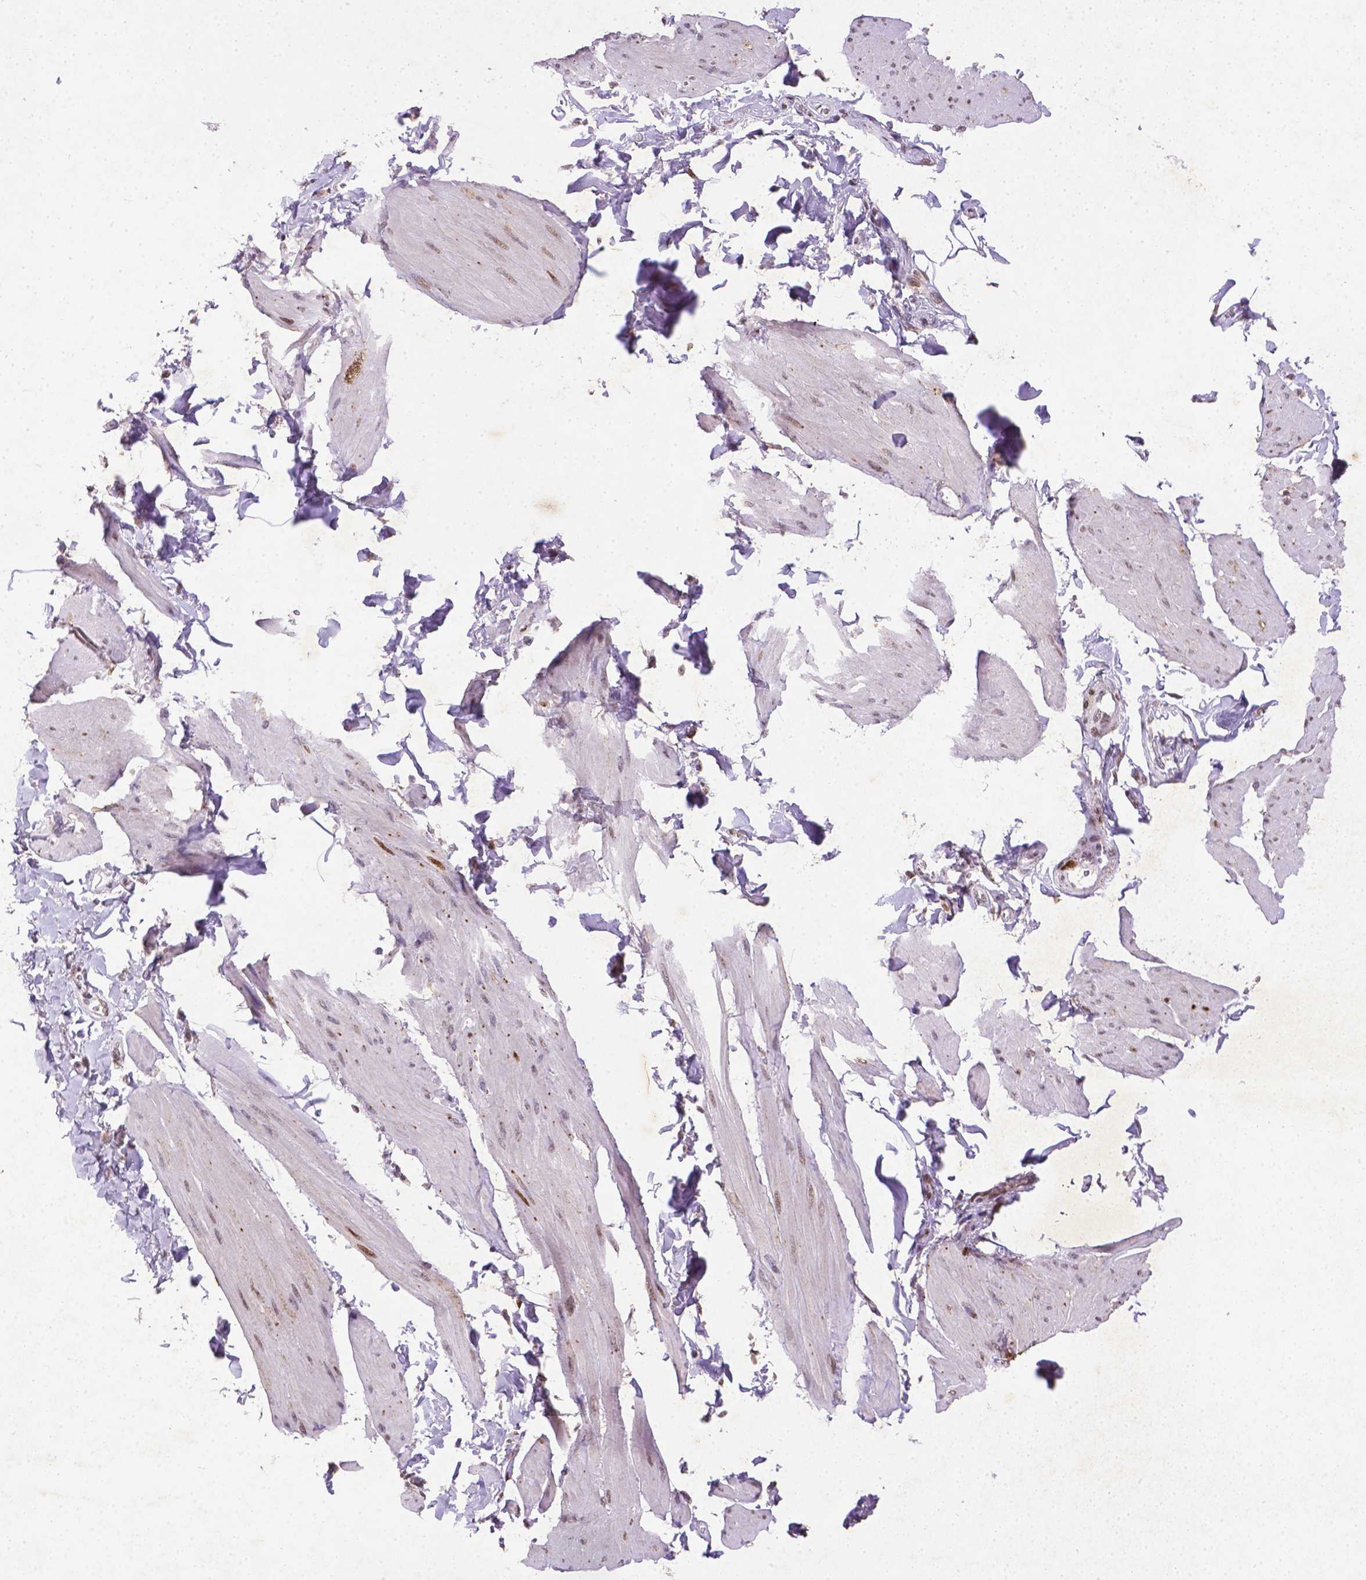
{"staining": {"intensity": "moderate", "quantity": "<25%", "location": "nuclear"}, "tissue": "smooth muscle", "cell_type": "Smooth muscle cells", "image_type": "normal", "snomed": [{"axis": "morphology", "description": "Normal tissue, NOS"}, {"axis": "topography", "description": "Adipose tissue"}, {"axis": "topography", "description": "Smooth muscle"}, {"axis": "topography", "description": "Peripheral nerve tissue"}], "caption": "Approximately <25% of smooth muscle cells in benign human smooth muscle show moderate nuclear protein positivity as visualized by brown immunohistochemical staining.", "gene": "CDKN1A", "patient": {"sex": "male", "age": 83}}